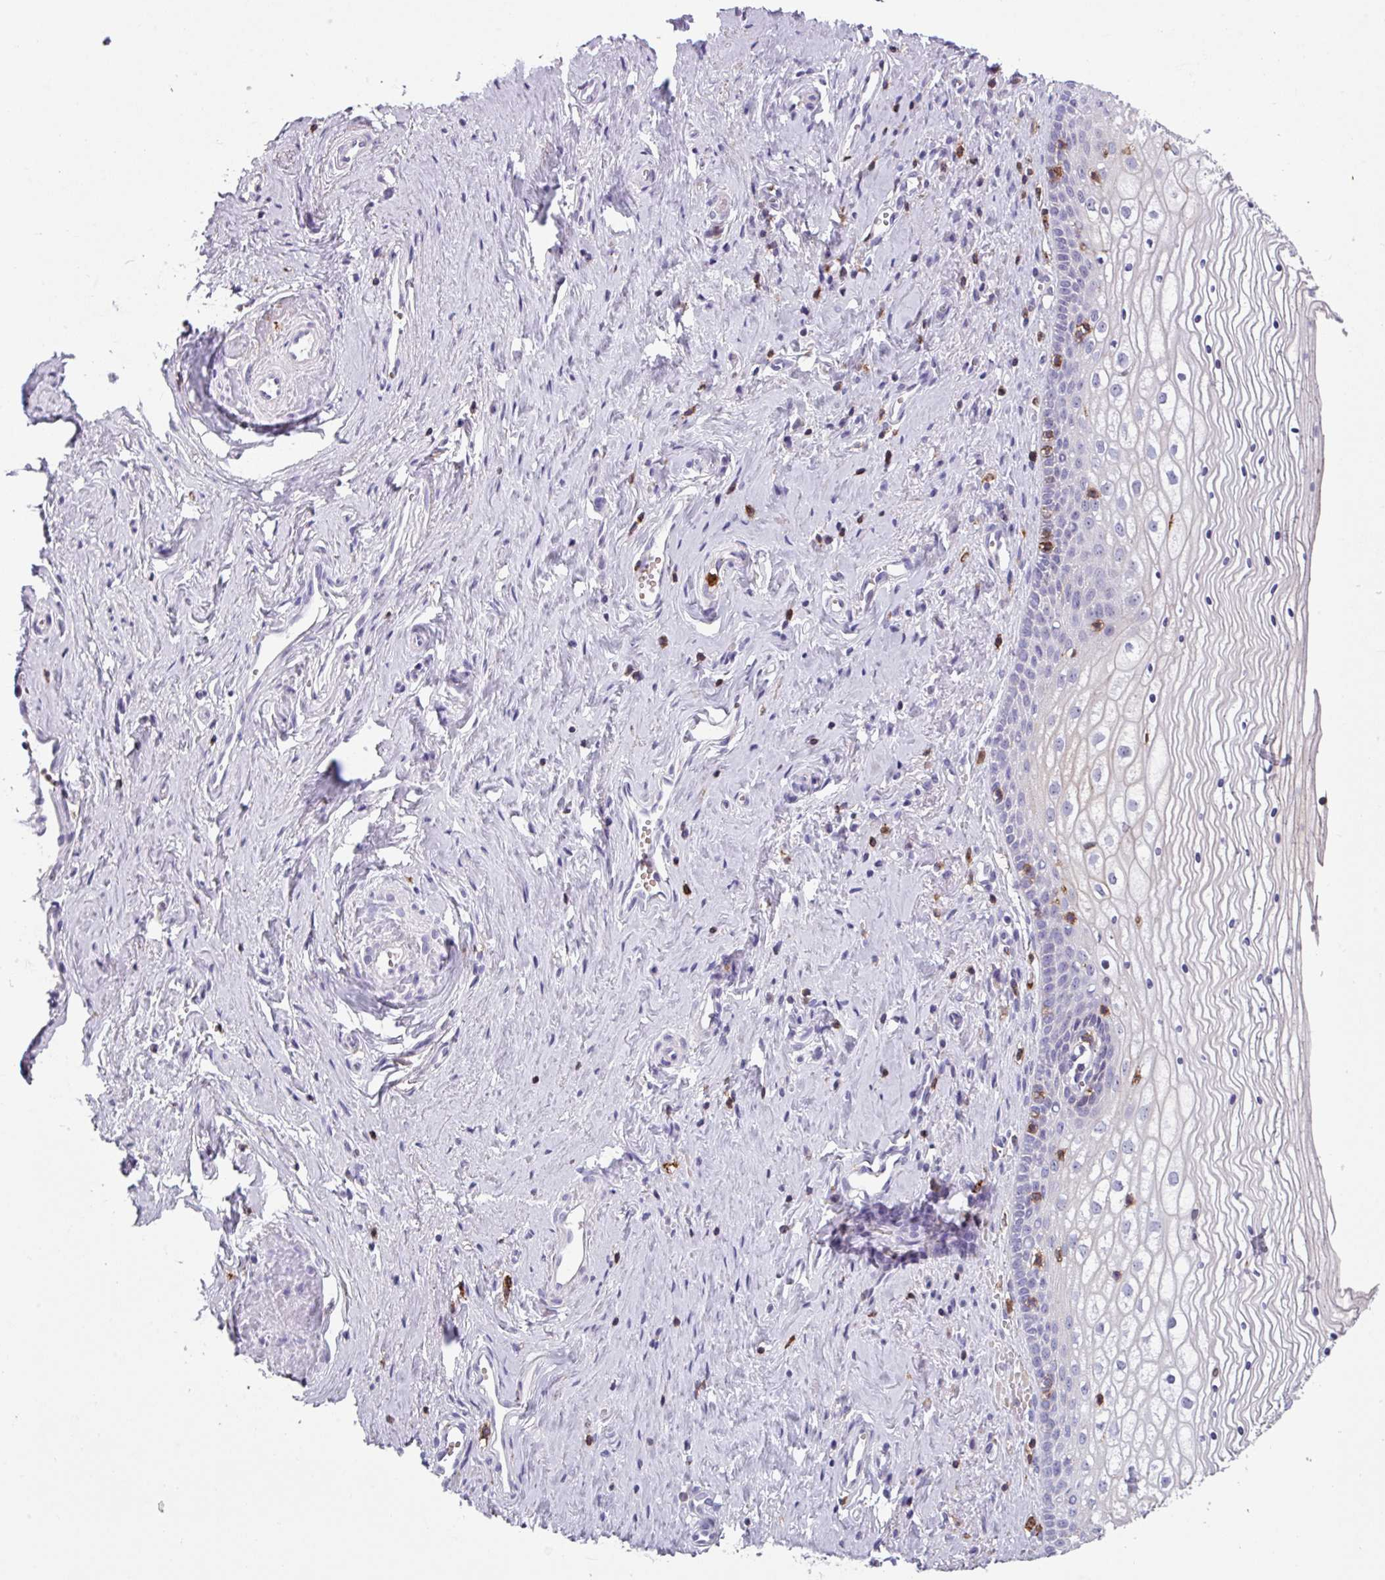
{"staining": {"intensity": "negative", "quantity": "none", "location": "none"}, "tissue": "vagina", "cell_type": "Squamous epithelial cells", "image_type": "normal", "snomed": [{"axis": "morphology", "description": "Normal tissue, NOS"}, {"axis": "topography", "description": "Vagina"}], "caption": "This photomicrograph is of unremarkable vagina stained with immunohistochemistry (IHC) to label a protein in brown with the nuclei are counter-stained blue. There is no positivity in squamous epithelial cells. The staining is performed using DAB (3,3'-diaminobenzidine) brown chromogen with nuclei counter-stained in using hematoxylin.", "gene": "EXOSC5", "patient": {"sex": "female", "age": 59}}